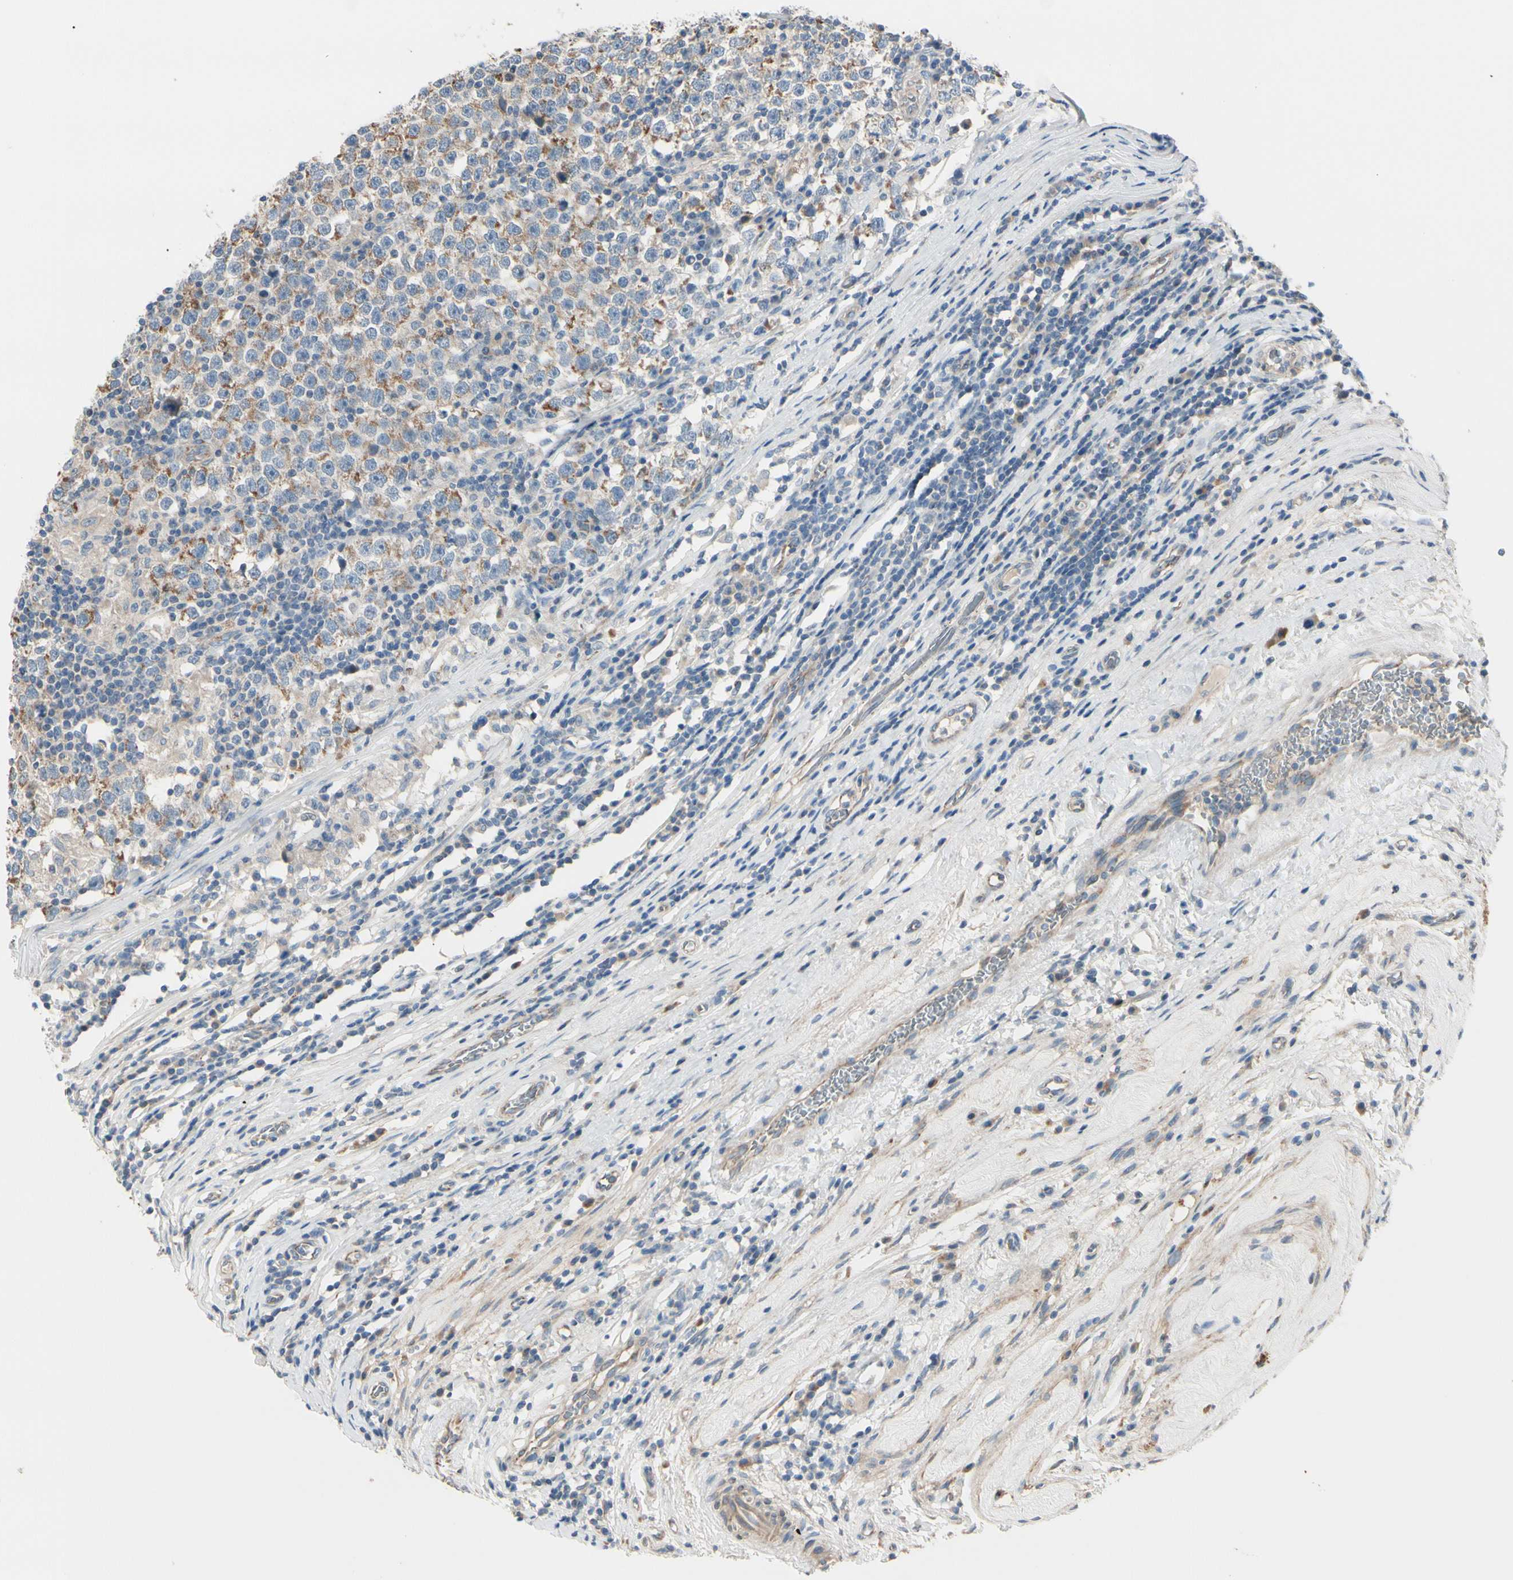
{"staining": {"intensity": "weak", "quantity": ">75%", "location": "cytoplasmic/membranous"}, "tissue": "testis cancer", "cell_type": "Tumor cells", "image_type": "cancer", "snomed": [{"axis": "morphology", "description": "Seminoma, NOS"}, {"axis": "topography", "description": "Testis"}], "caption": "Protein positivity by immunohistochemistry shows weak cytoplasmic/membranous positivity in approximately >75% of tumor cells in testis cancer (seminoma).", "gene": "EPHA3", "patient": {"sex": "male", "age": 43}}